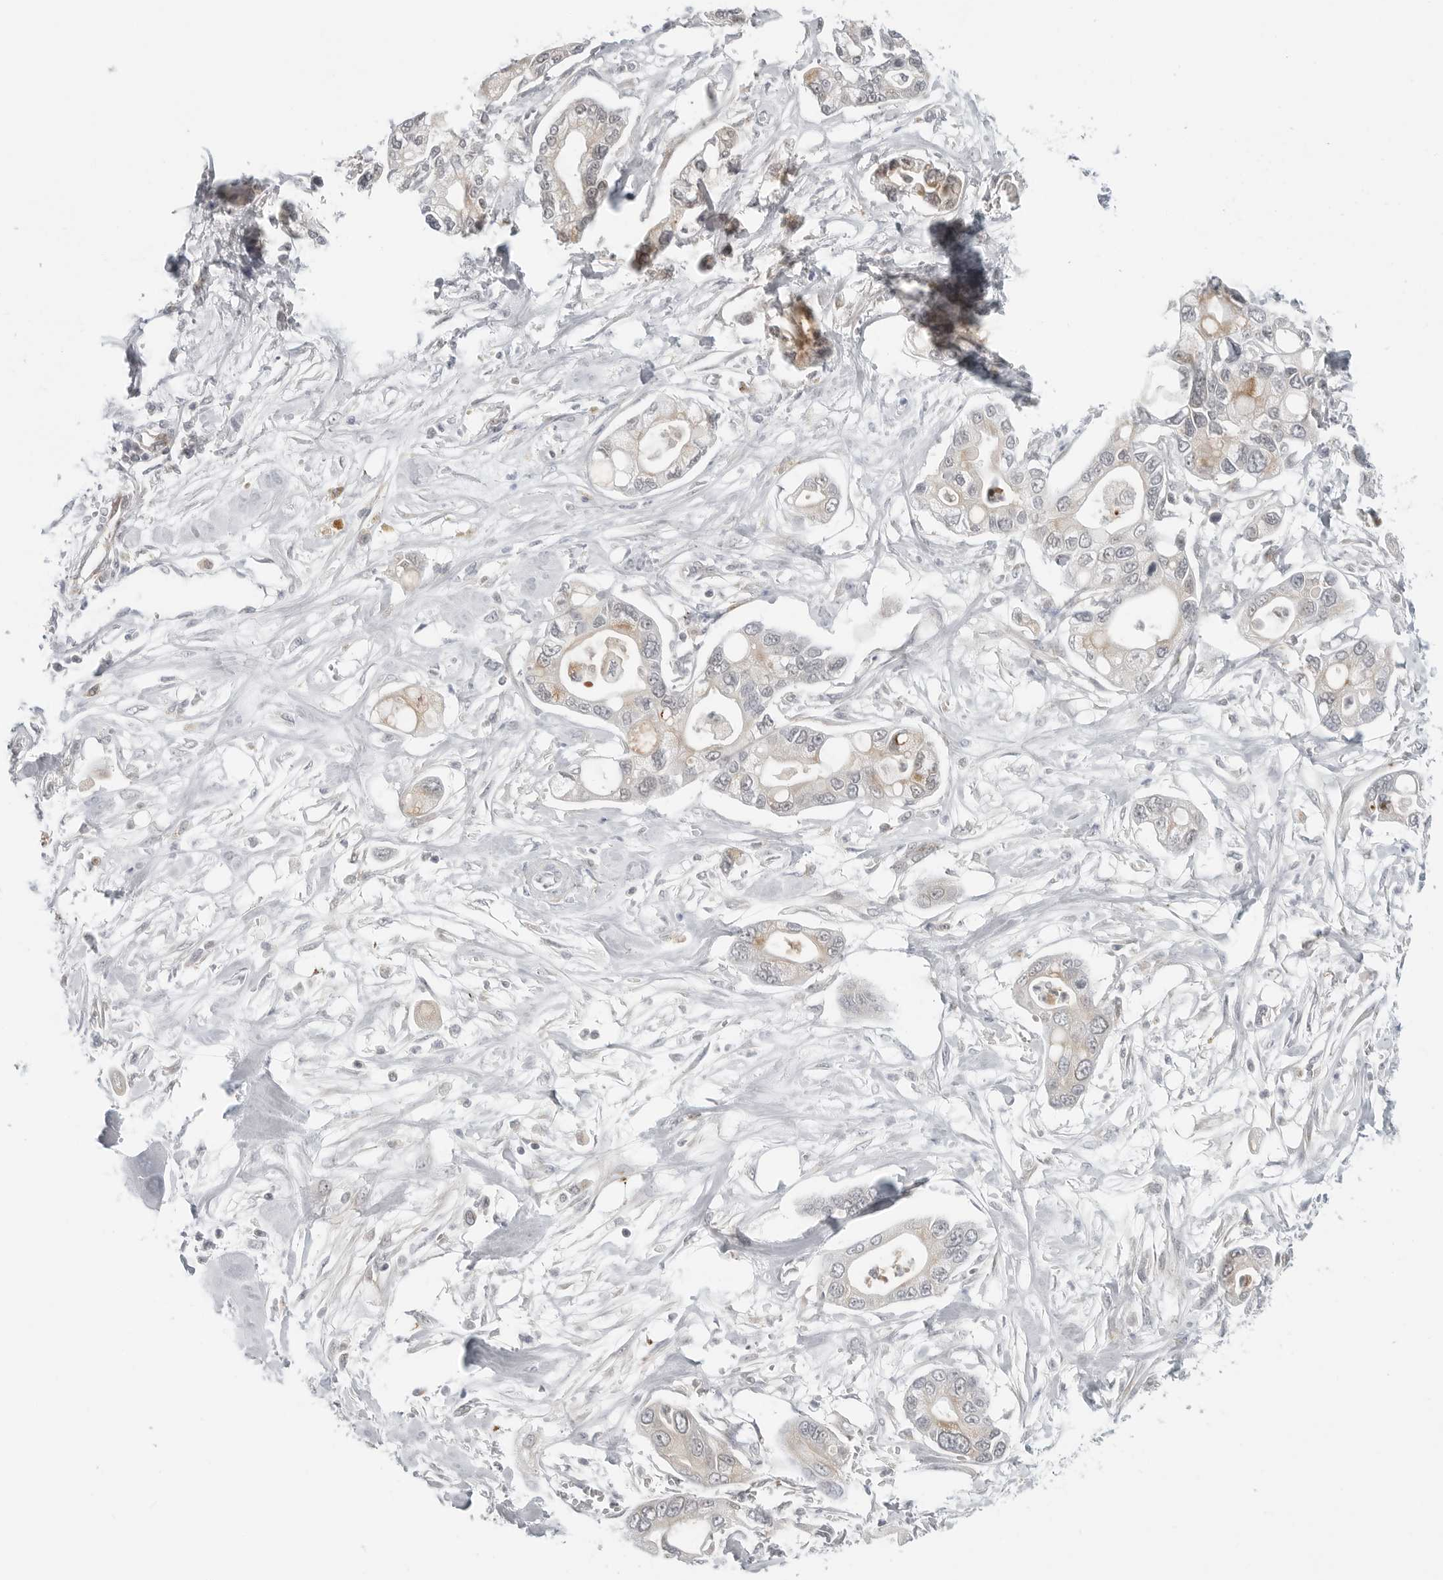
{"staining": {"intensity": "weak", "quantity": "<25%", "location": "cytoplasmic/membranous"}, "tissue": "pancreatic cancer", "cell_type": "Tumor cells", "image_type": "cancer", "snomed": [{"axis": "morphology", "description": "Adenocarcinoma, NOS"}, {"axis": "topography", "description": "Pancreas"}], "caption": "IHC image of adenocarcinoma (pancreatic) stained for a protein (brown), which reveals no positivity in tumor cells.", "gene": "PEX2", "patient": {"sex": "male", "age": 68}}